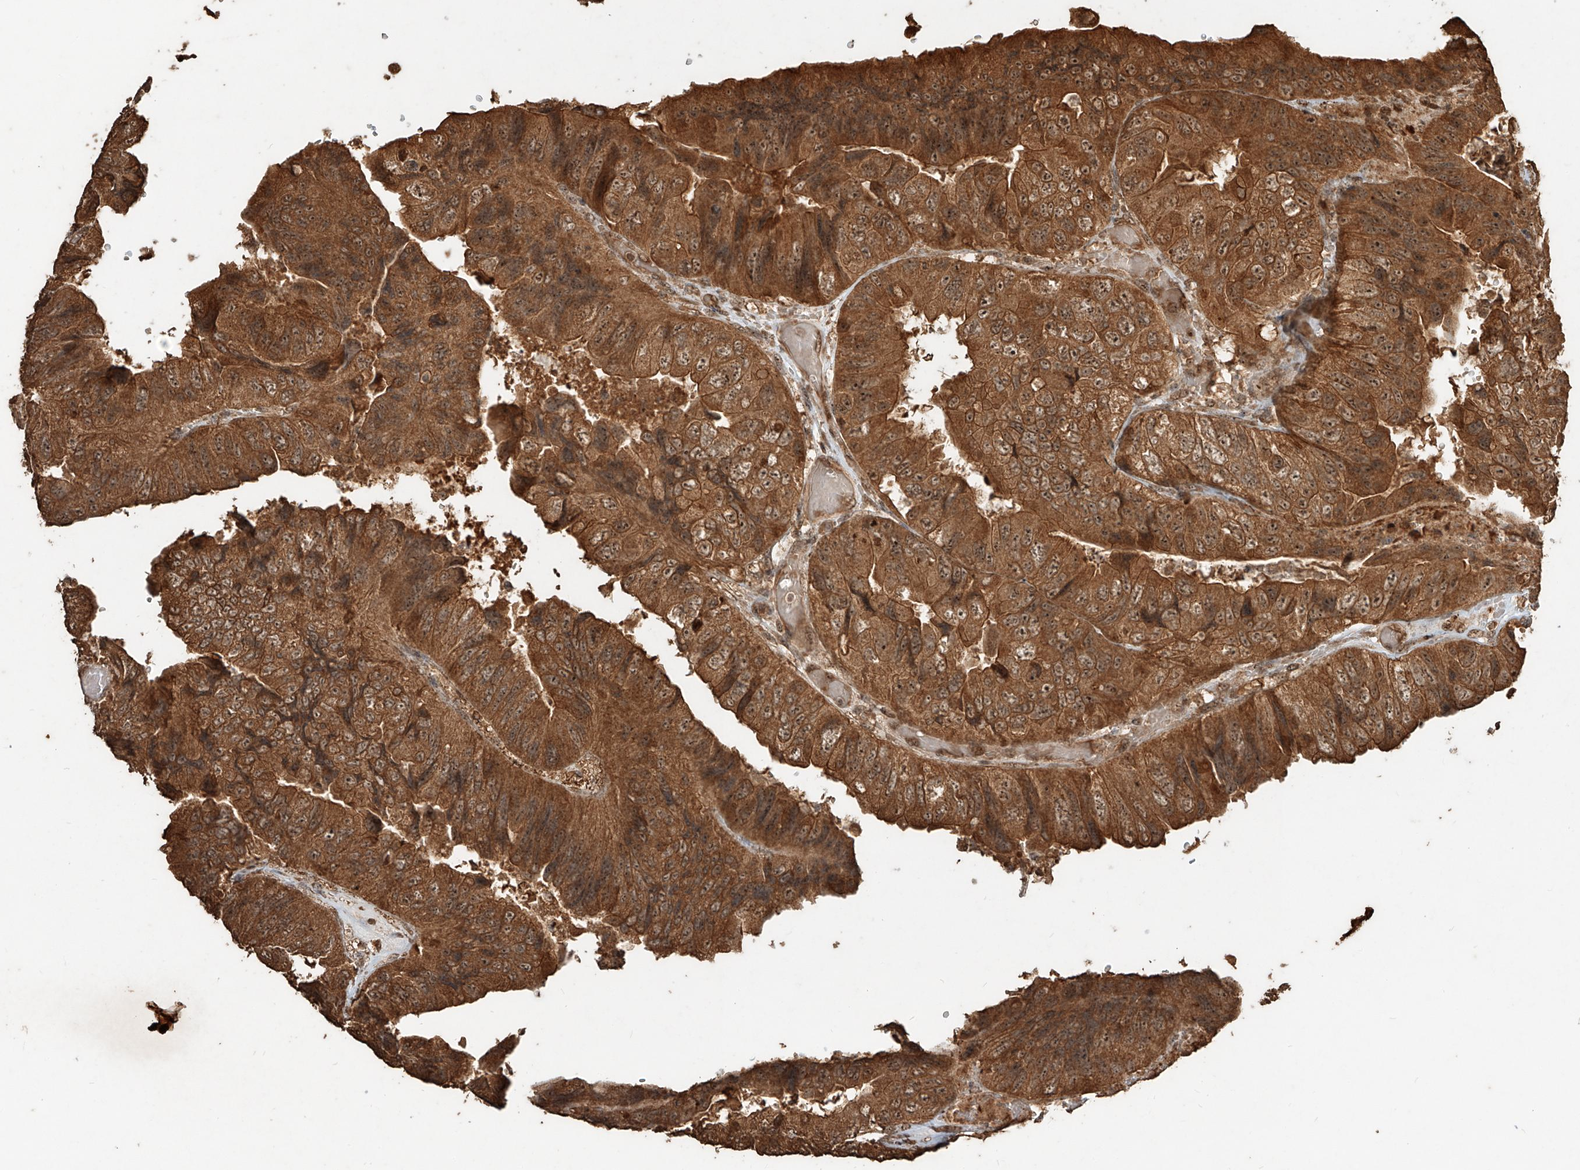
{"staining": {"intensity": "strong", "quantity": ">75%", "location": "cytoplasmic/membranous,nuclear"}, "tissue": "colorectal cancer", "cell_type": "Tumor cells", "image_type": "cancer", "snomed": [{"axis": "morphology", "description": "Adenocarcinoma, NOS"}, {"axis": "topography", "description": "Rectum"}], "caption": "Brown immunohistochemical staining in human adenocarcinoma (colorectal) displays strong cytoplasmic/membranous and nuclear expression in about >75% of tumor cells.", "gene": "ZNF660", "patient": {"sex": "male", "age": 63}}